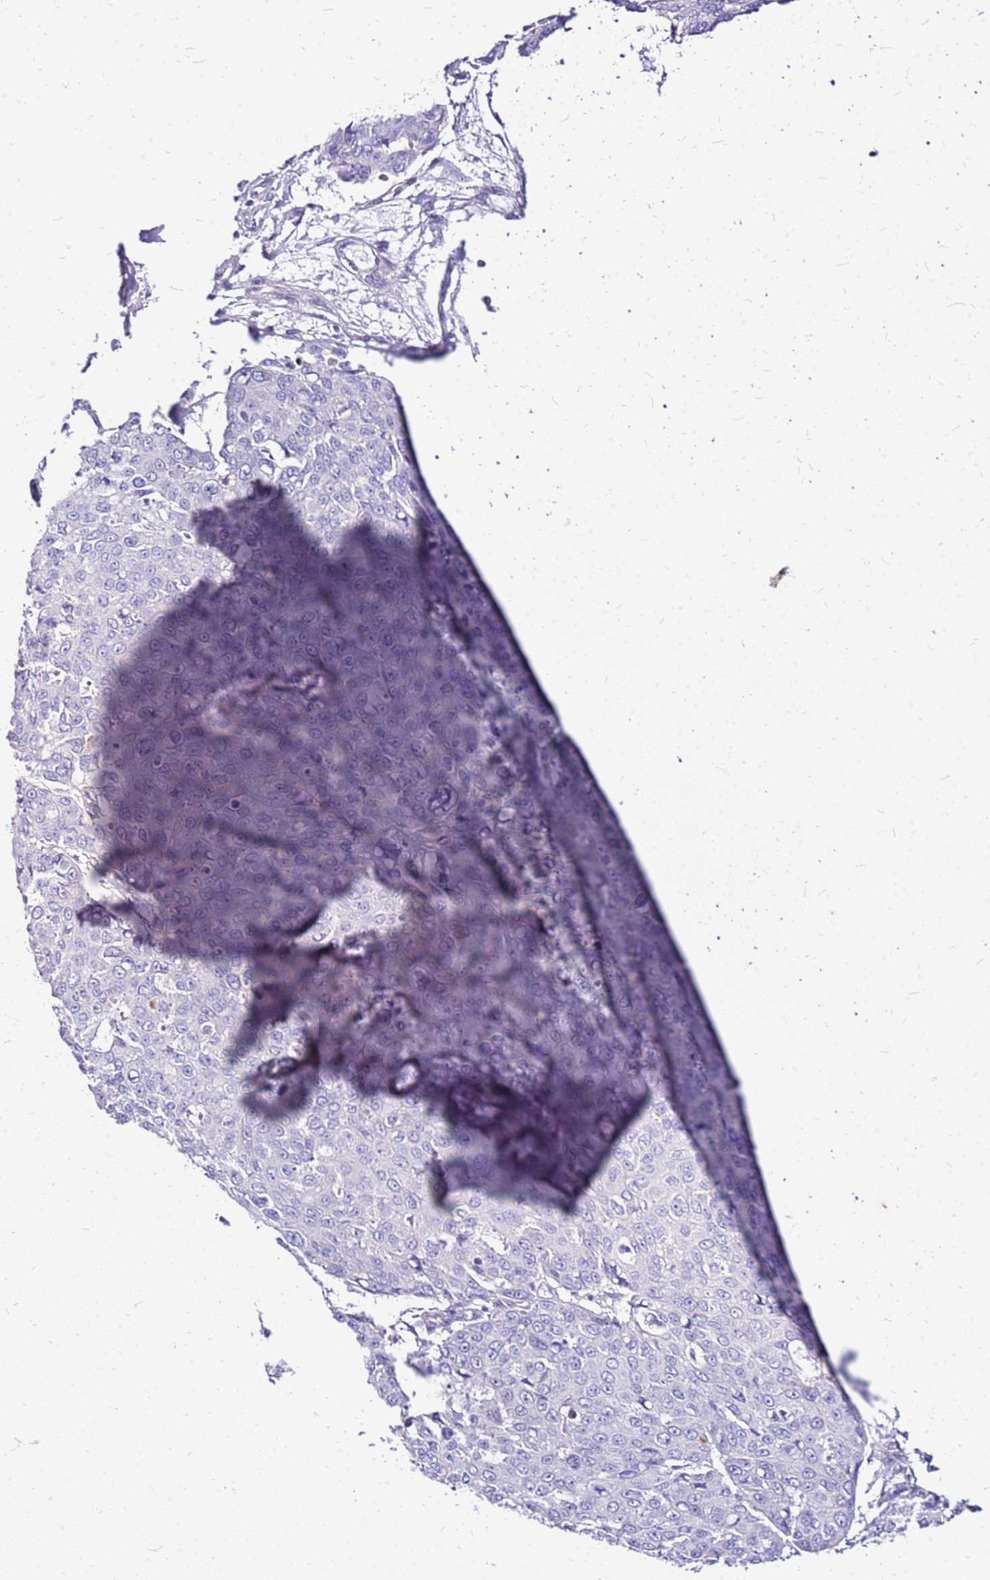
{"staining": {"intensity": "negative", "quantity": "none", "location": "none"}, "tissue": "skin cancer", "cell_type": "Tumor cells", "image_type": "cancer", "snomed": [{"axis": "morphology", "description": "Squamous cell carcinoma, NOS"}, {"axis": "topography", "description": "Skin"}], "caption": "A histopathology image of human skin cancer is negative for staining in tumor cells. The staining is performed using DAB (3,3'-diaminobenzidine) brown chromogen with nuclei counter-stained in using hematoxylin.", "gene": "DCDC2B", "patient": {"sex": "male", "age": 71}}